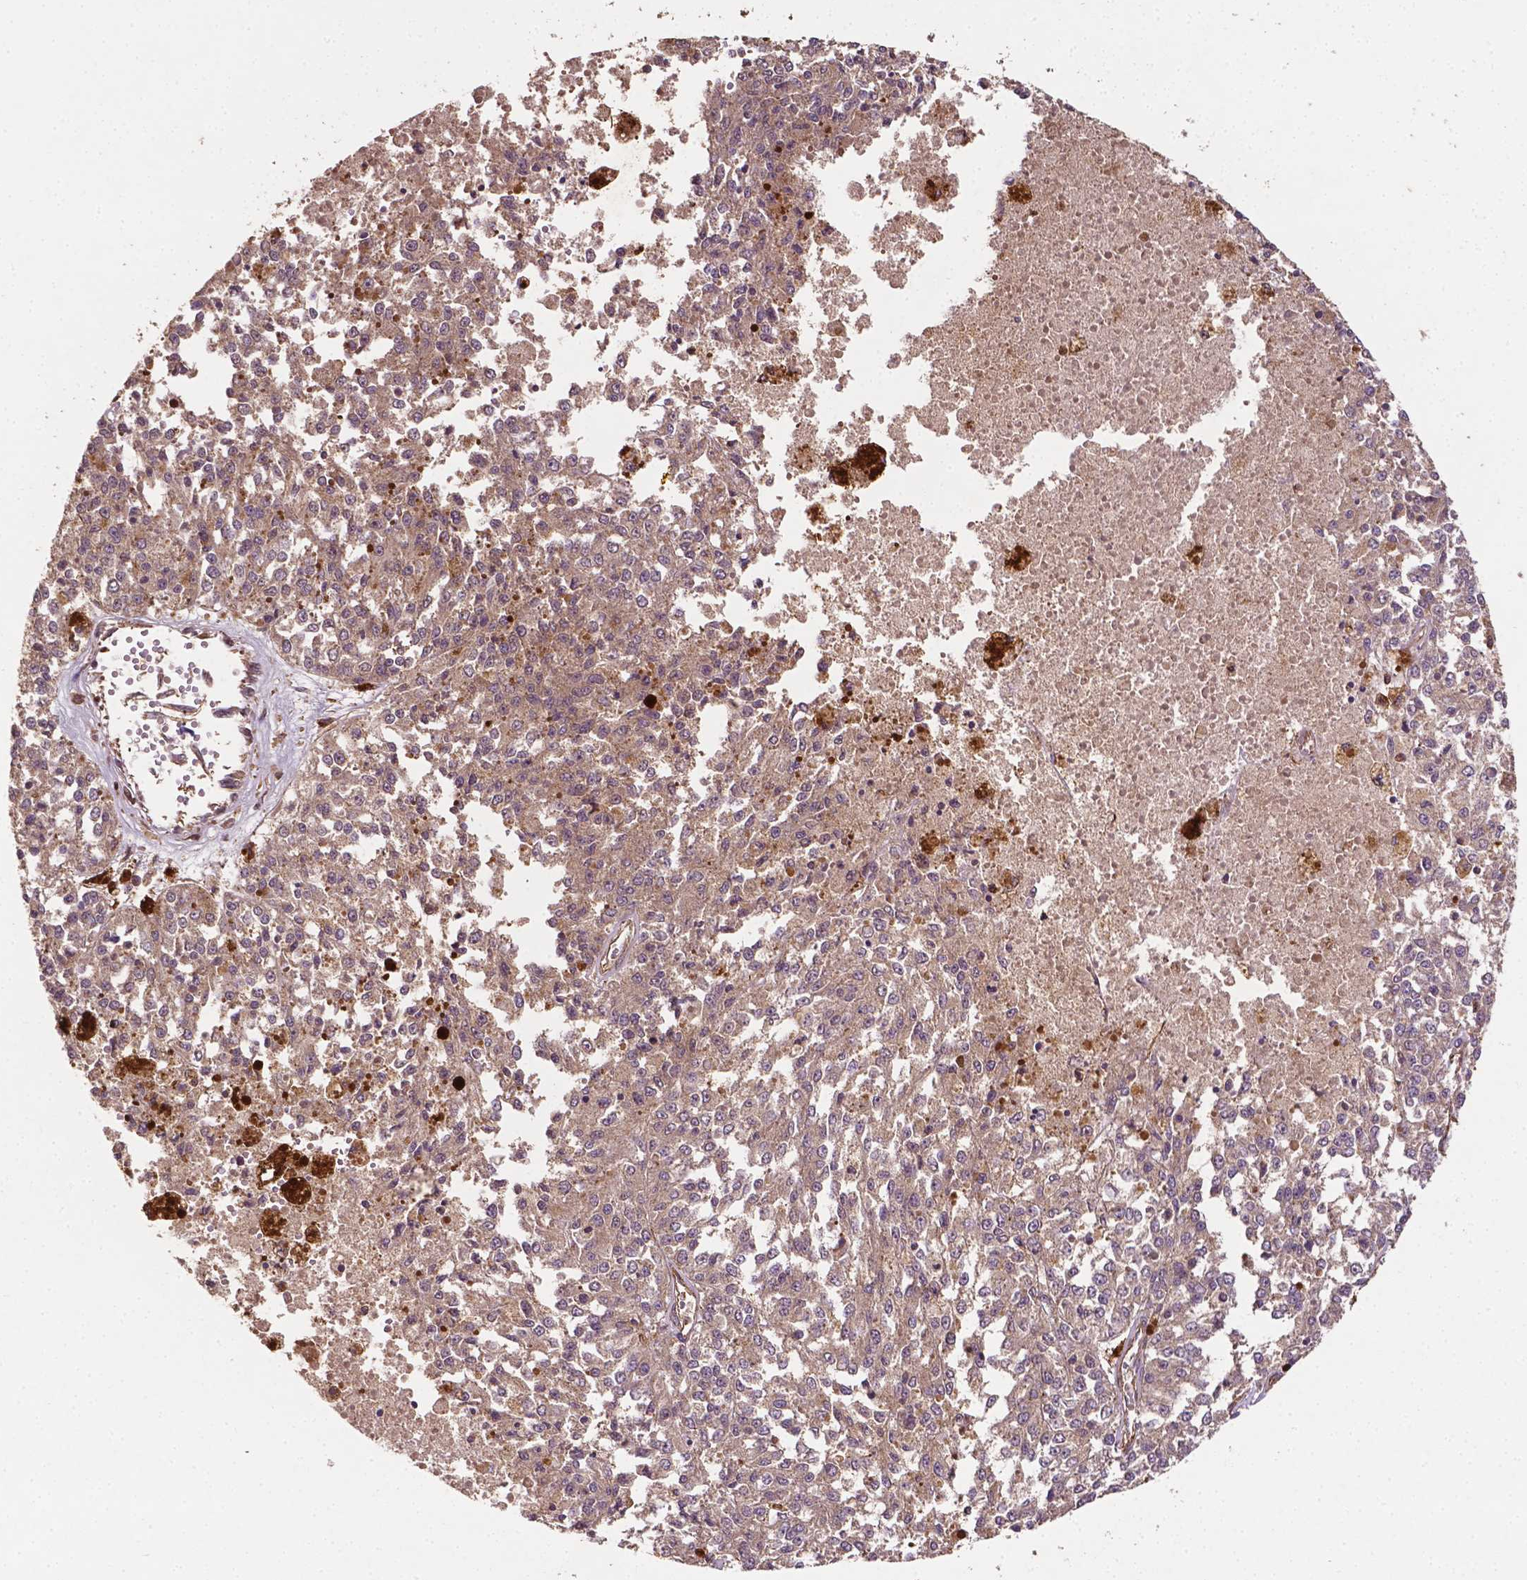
{"staining": {"intensity": "weak", "quantity": ">75%", "location": "cytoplasmic/membranous"}, "tissue": "melanoma", "cell_type": "Tumor cells", "image_type": "cancer", "snomed": [{"axis": "morphology", "description": "Malignant melanoma, Metastatic site"}, {"axis": "topography", "description": "Lymph node"}], "caption": "IHC of human malignant melanoma (metastatic site) reveals low levels of weak cytoplasmic/membranous staining in approximately >75% of tumor cells.", "gene": "ZMYND19", "patient": {"sex": "female", "age": 64}}